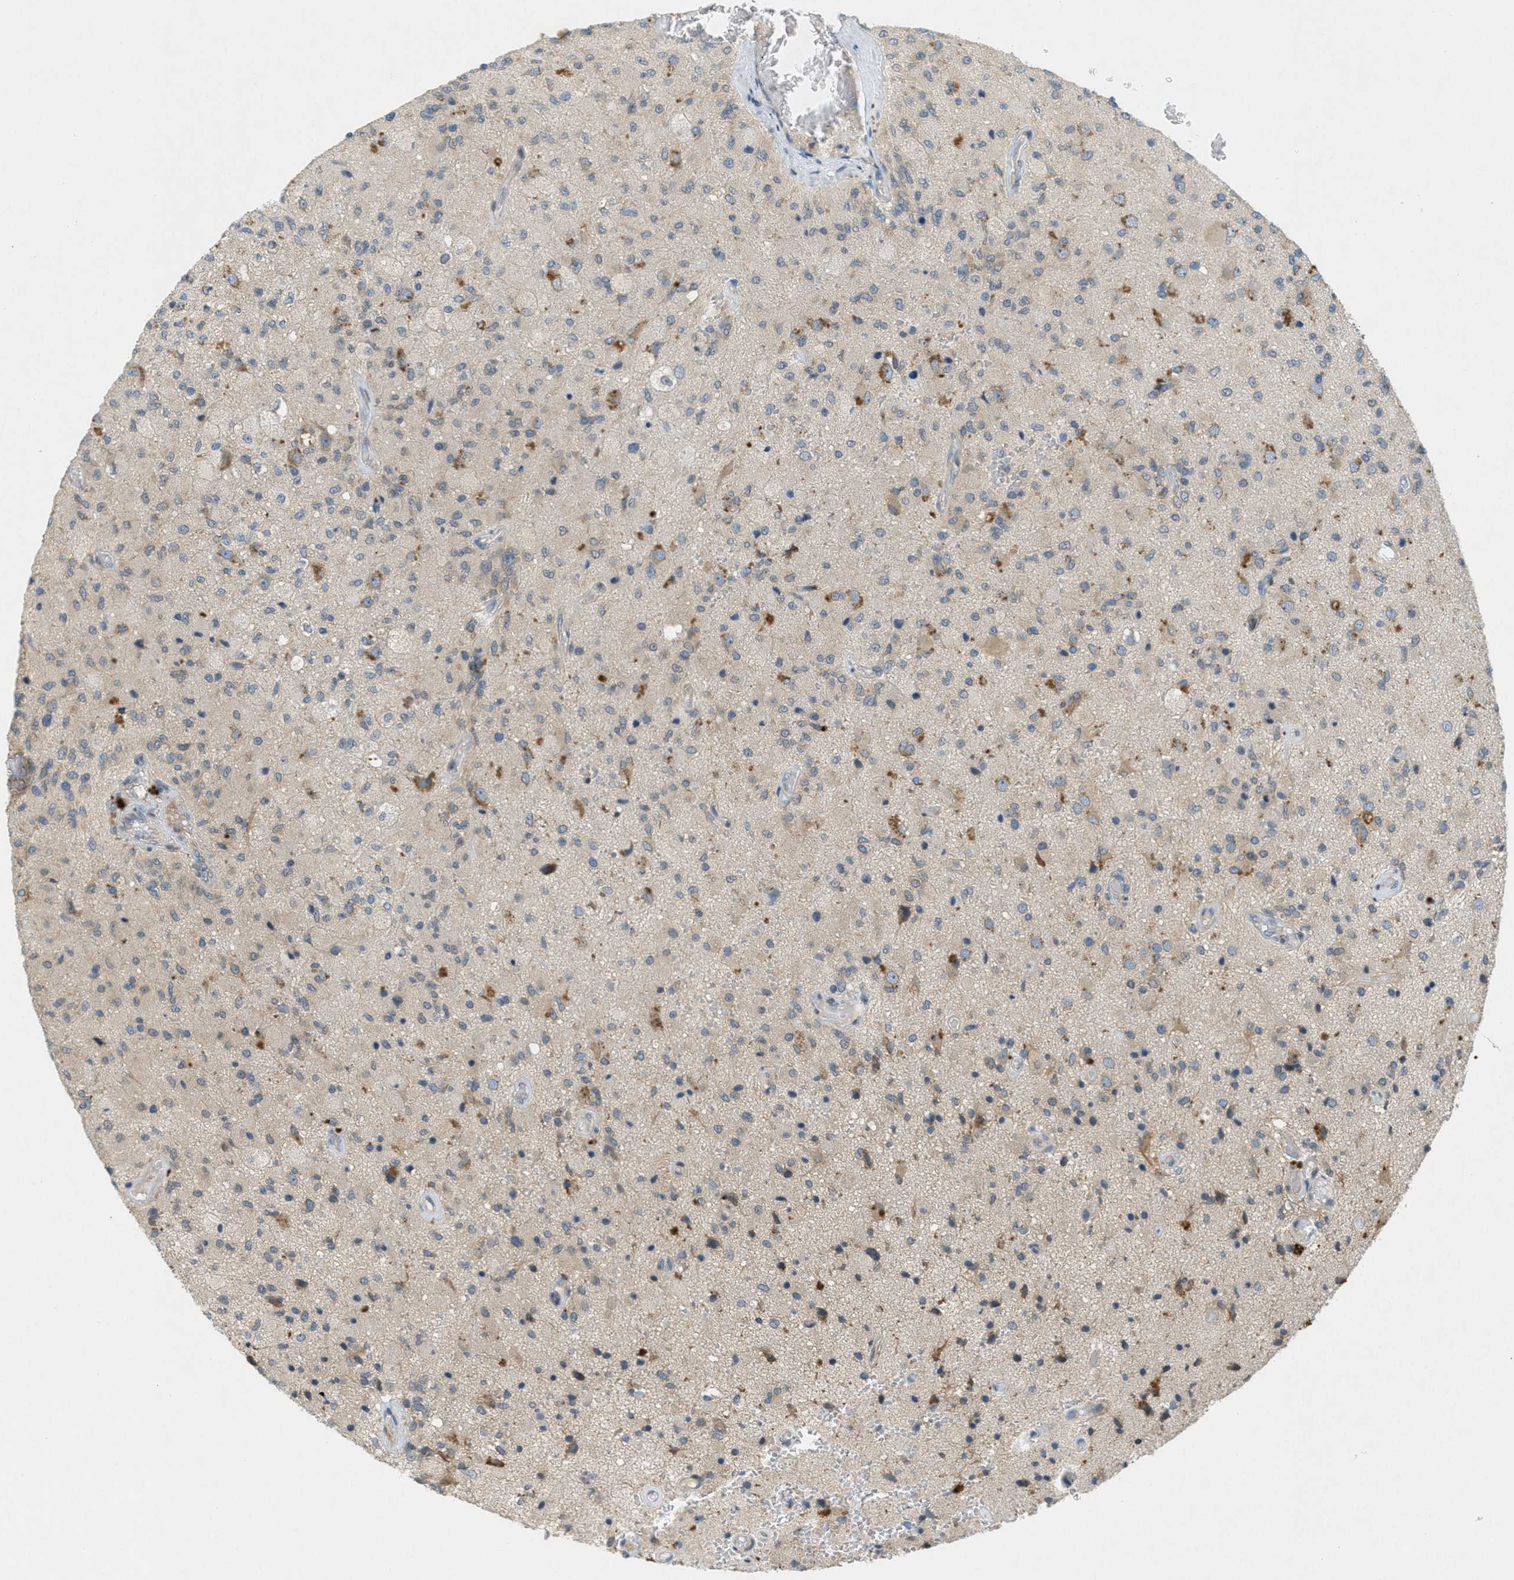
{"staining": {"intensity": "weak", "quantity": "<25%", "location": "cytoplasmic/membranous"}, "tissue": "glioma", "cell_type": "Tumor cells", "image_type": "cancer", "snomed": [{"axis": "morphology", "description": "Normal tissue, NOS"}, {"axis": "morphology", "description": "Glioma, malignant, High grade"}, {"axis": "topography", "description": "Cerebral cortex"}], "caption": "DAB (3,3'-diaminobenzidine) immunohistochemical staining of human glioma reveals no significant positivity in tumor cells.", "gene": "SIGMAR1", "patient": {"sex": "male", "age": 77}}